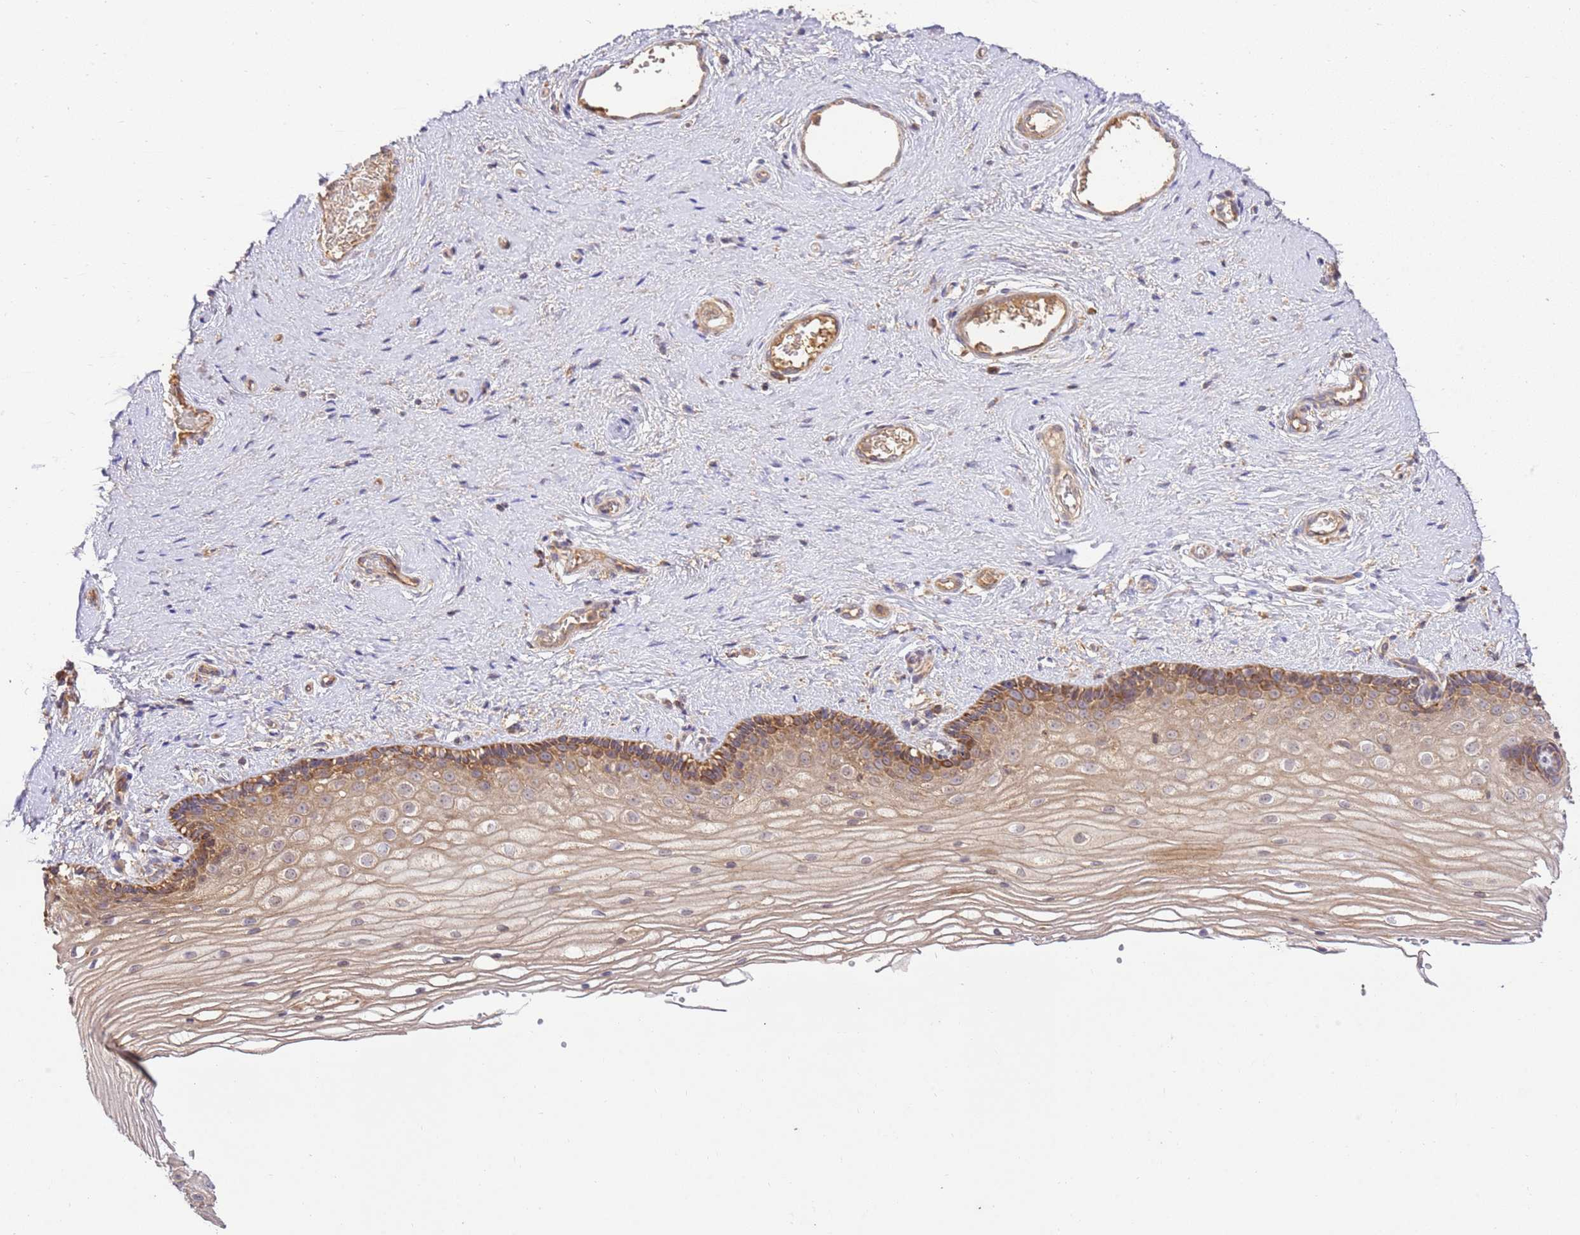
{"staining": {"intensity": "moderate", "quantity": "<25%", "location": "cytoplasmic/membranous"}, "tissue": "vagina", "cell_type": "Squamous epithelial cells", "image_type": "normal", "snomed": [{"axis": "morphology", "description": "Normal tissue, NOS"}, {"axis": "topography", "description": "Vagina"}], "caption": "The photomicrograph exhibits staining of unremarkable vagina, revealing moderate cytoplasmic/membranous protein expression (brown color) within squamous epithelial cells.", "gene": "LRRC28", "patient": {"sex": "female", "age": 46}}